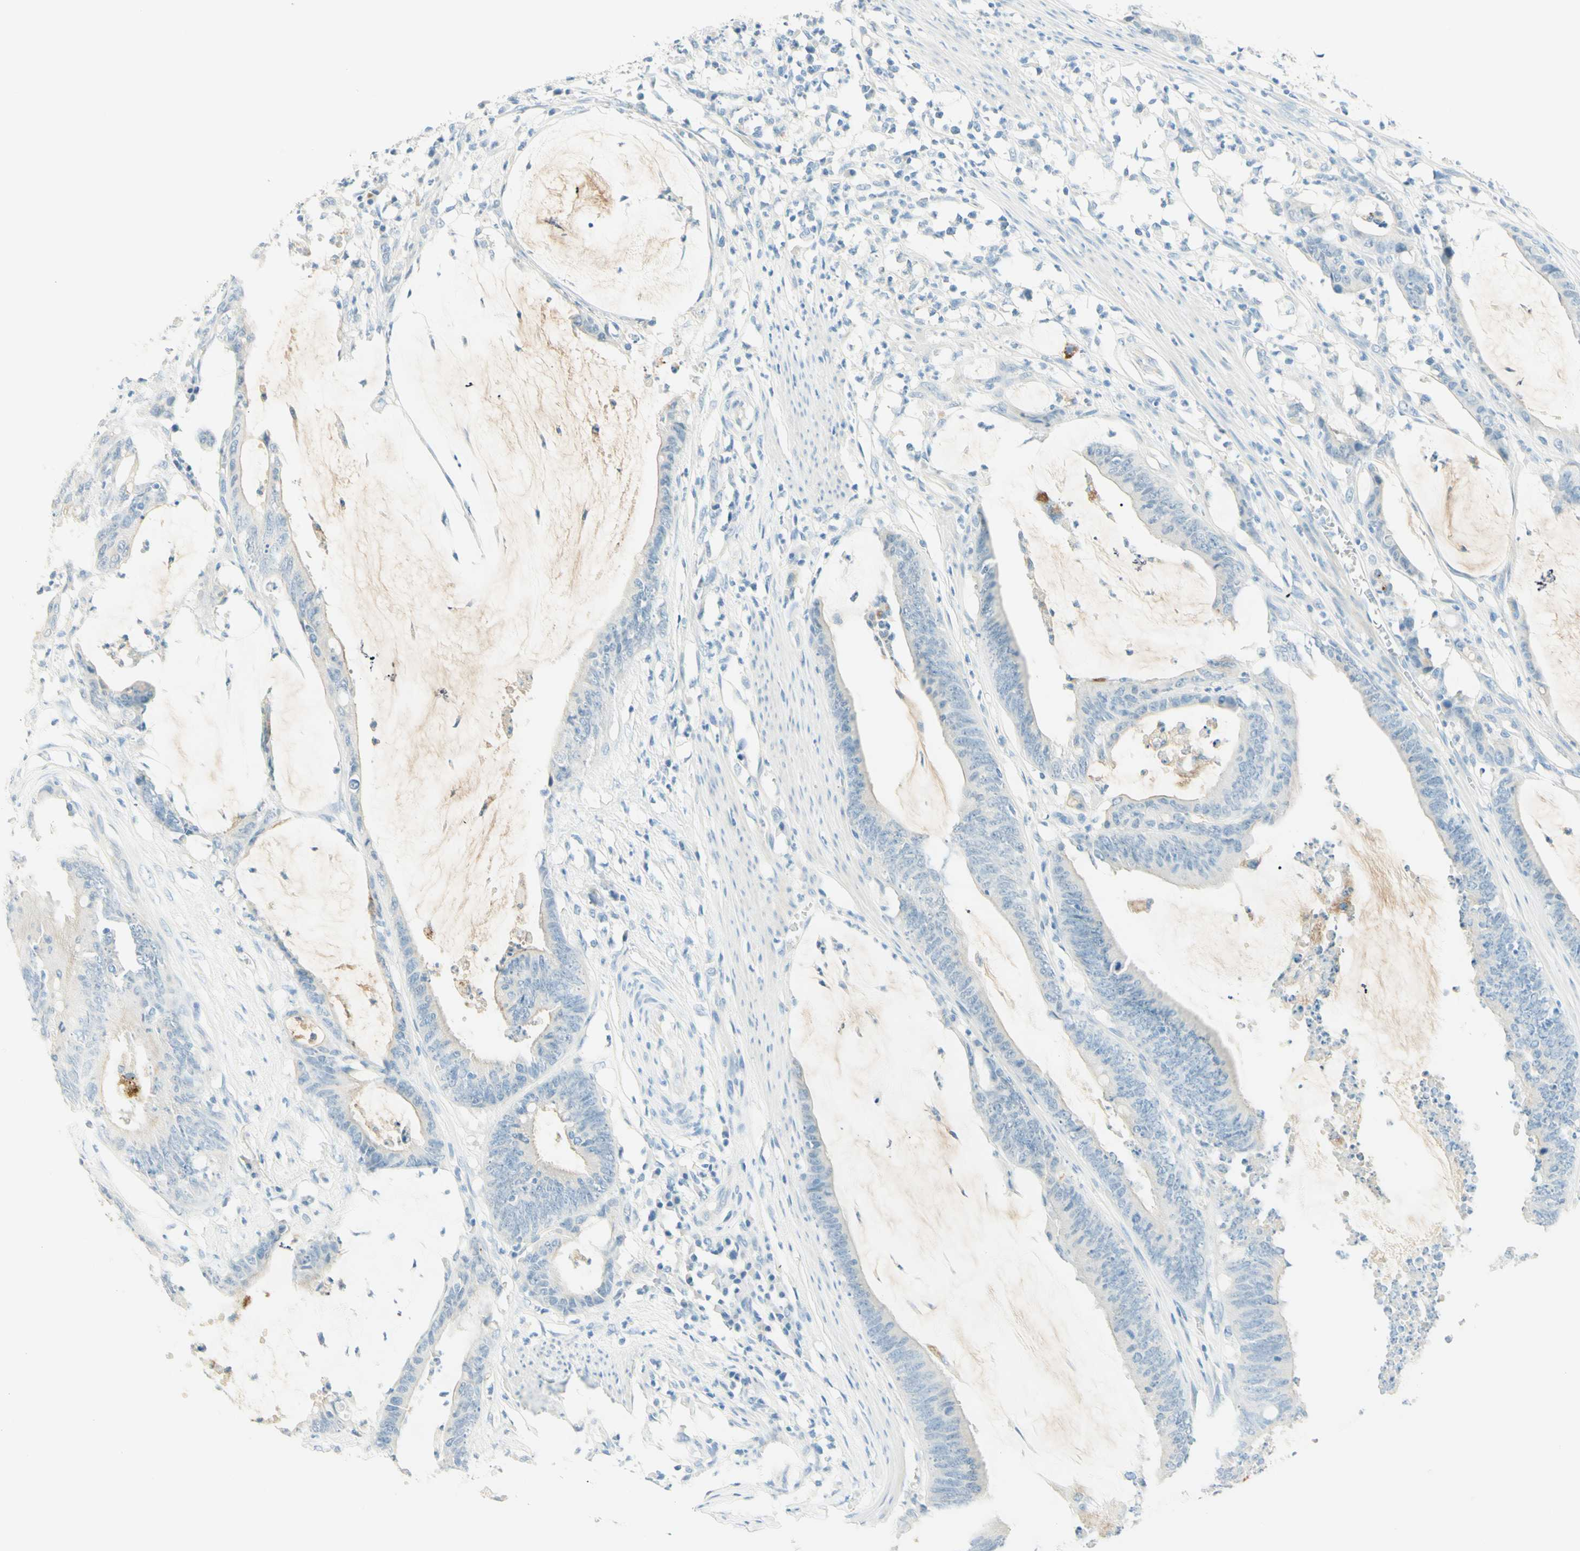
{"staining": {"intensity": "negative", "quantity": "none", "location": "none"}, "tissue": "colorectal cancer", "cell_type": "Tumor cells", "image_type": "cancer", "snomed": [{"axis": "morphology", "description": "Adenocarcinoma, NOS"}, {"axis": "topography", "description": "Rectum"}], "caption": "DAB (3,3'-diaminobenzidine) immunohistochemical staining of human colorectal cancer (adenocarcinoma) exhibits no significant positivity in tumor cells.", "gene": "TMEM132D", "patient": {"sex": "female", "age": 66}}